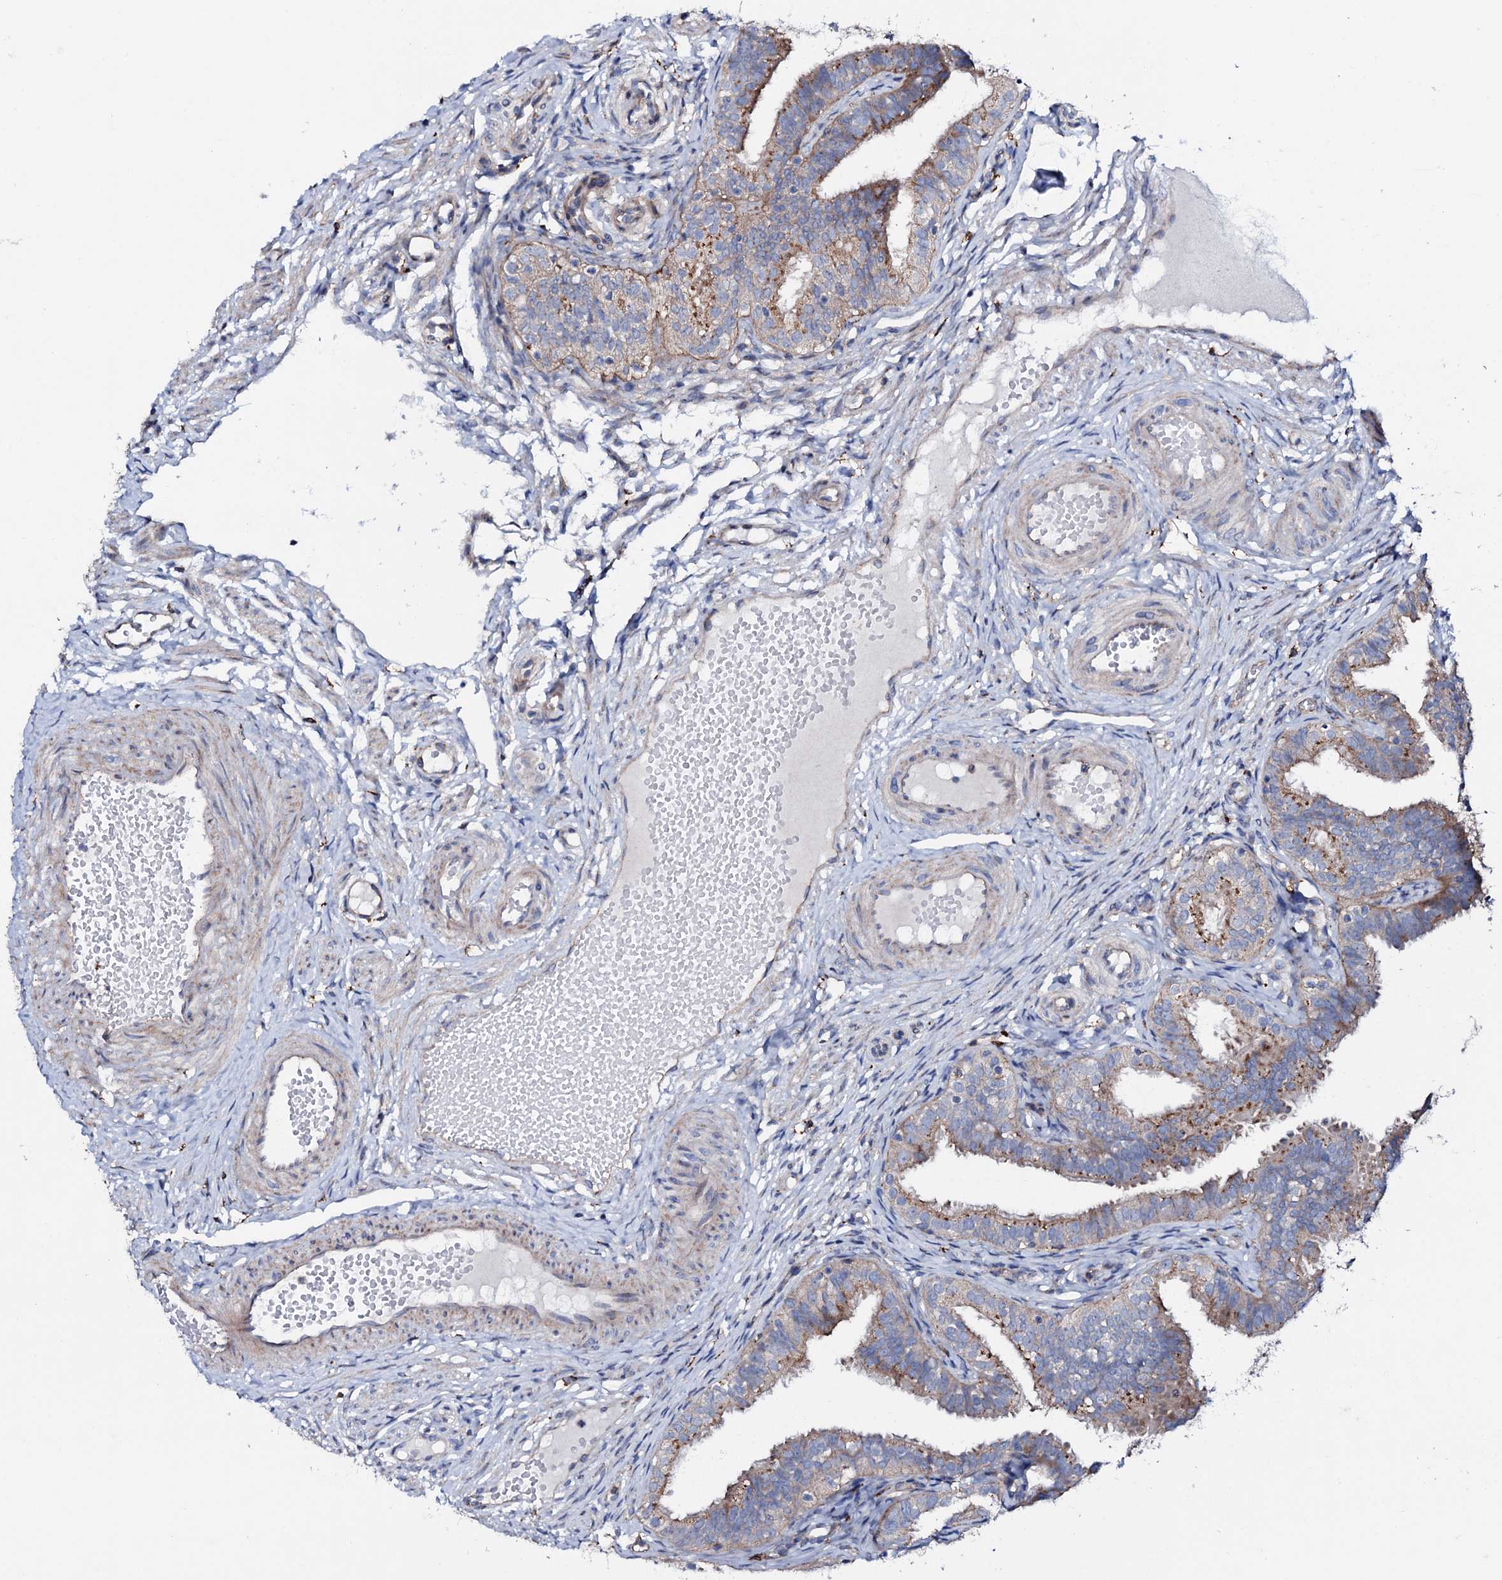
{"staining": {"intensity": "moderate", "quantity": "25%-75%", "location": "cytoplasmic/membranous"}, "tissue": "fallopian tube", "cell_type": "Glandular cells", "image_type": "normal", "snomed": [{"axis": "morphology", "description": "Normal tissue, NOS"}, {"axis": "topography", "description": "Fallopian tube"}], "caption": "Fallopian tube stained with DAB (3,3'-diaminobenzidine) immunohistochemistry reveals medium levels of moderate cytoplasmic/membranous staining in approximately 25%-75% of glandular cells.", "gene": "P2RX4", "patient": {"sex": "female", "age": 35}}